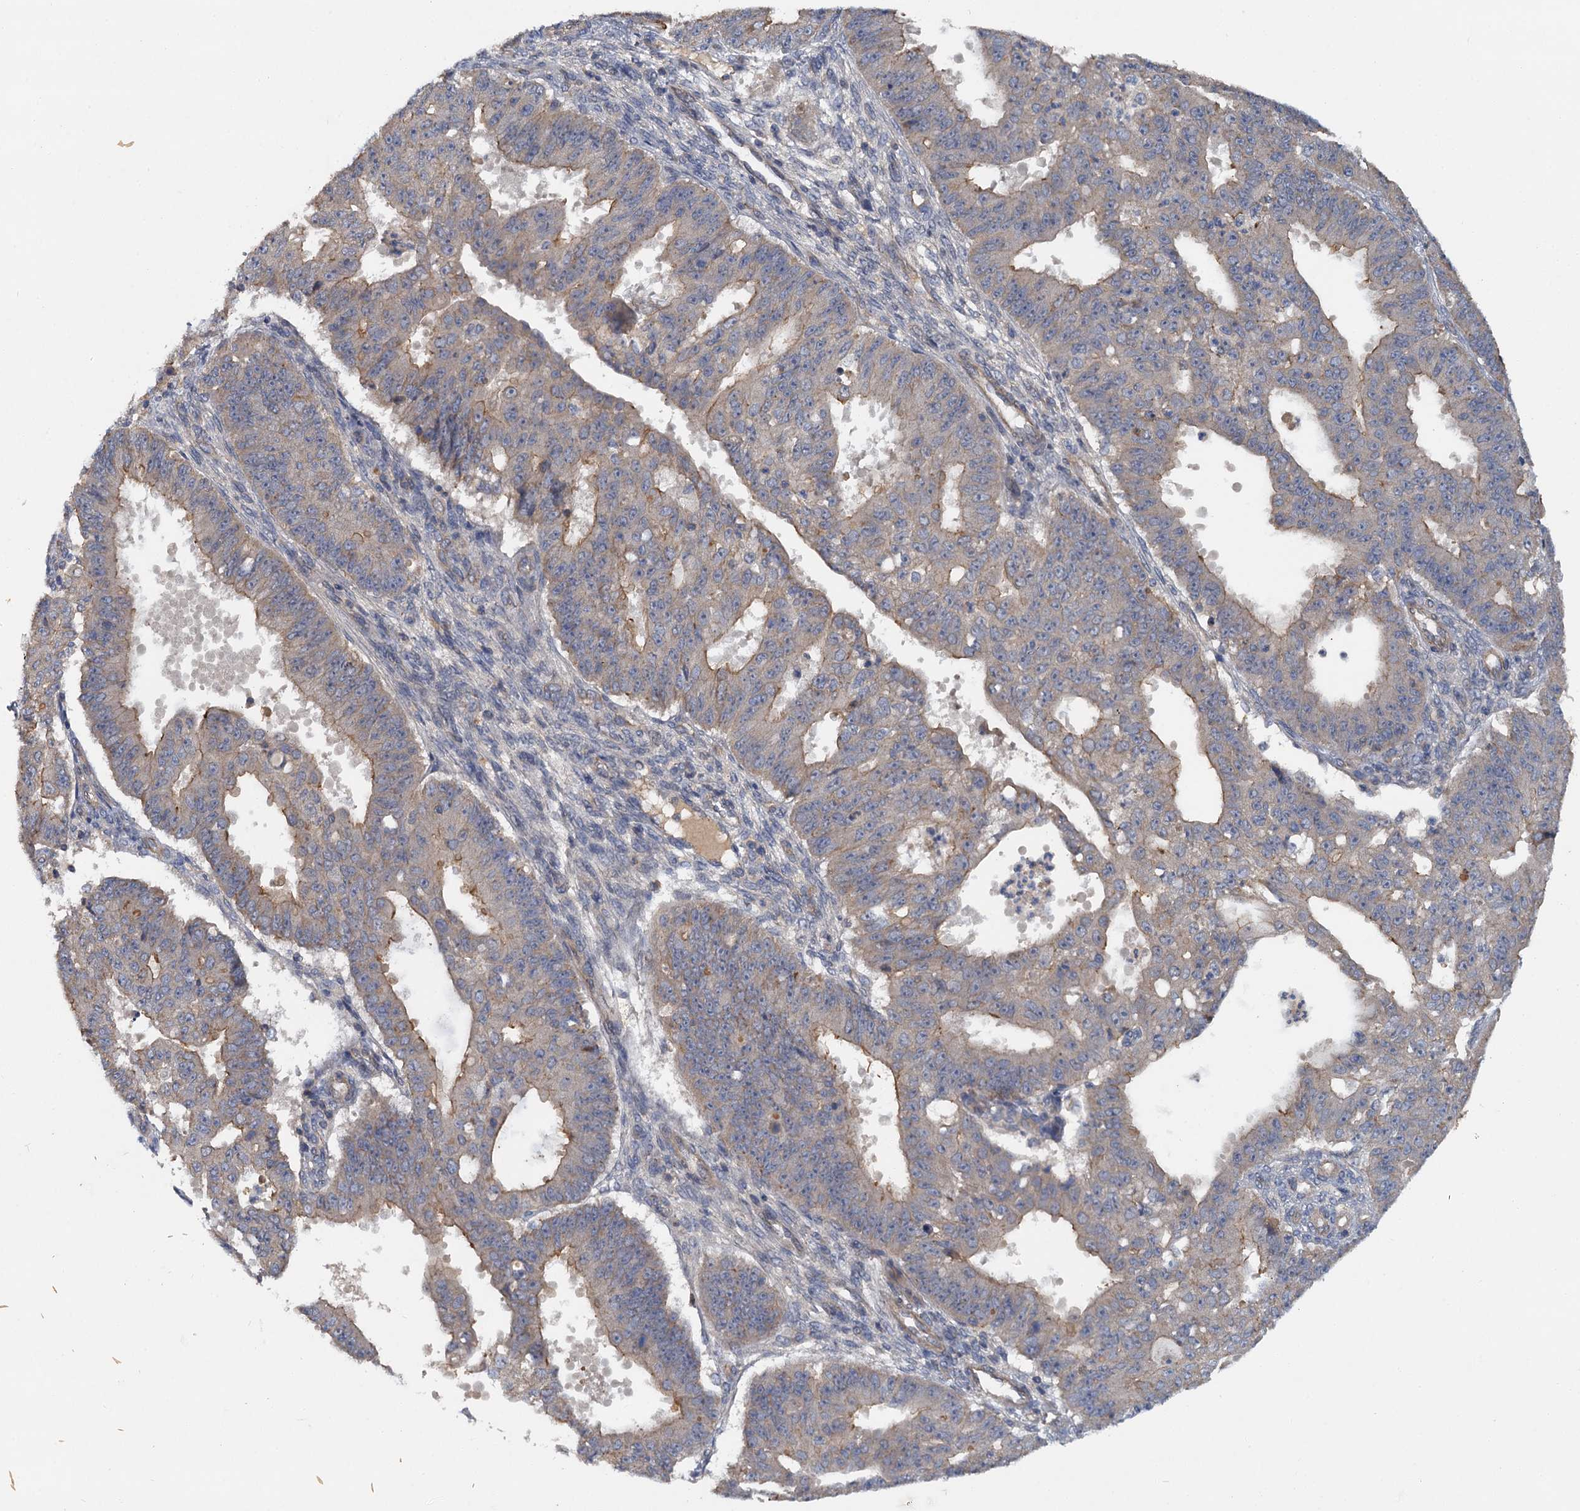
{"staining": {"intensity": "weak", "quantity": ">75%", "location": "cytoplasmic/membranous"}, "tissue": "ovarian cancer", "cell_type": "Tumor cells", "image_type": "cancer", "snomed": [{"axis": "morphology", "description": "Carcinoma, endometroid"}, {"axis": "topography", "description": "Appendix"}, {"axis": "topography", "description": "Ovary"}], "caption": "A low amount of weak cytoplasmic/membranous expression is identified in about >75% of tumor cells in ovarian cancer tissue. The protein of interest is stained brown, and the nuclei are stained in blue (DAB IHC with brightfield microscopy, high magnification).", "gene": "ZNF324", "patient": {"sex": "female", "age": 42}}